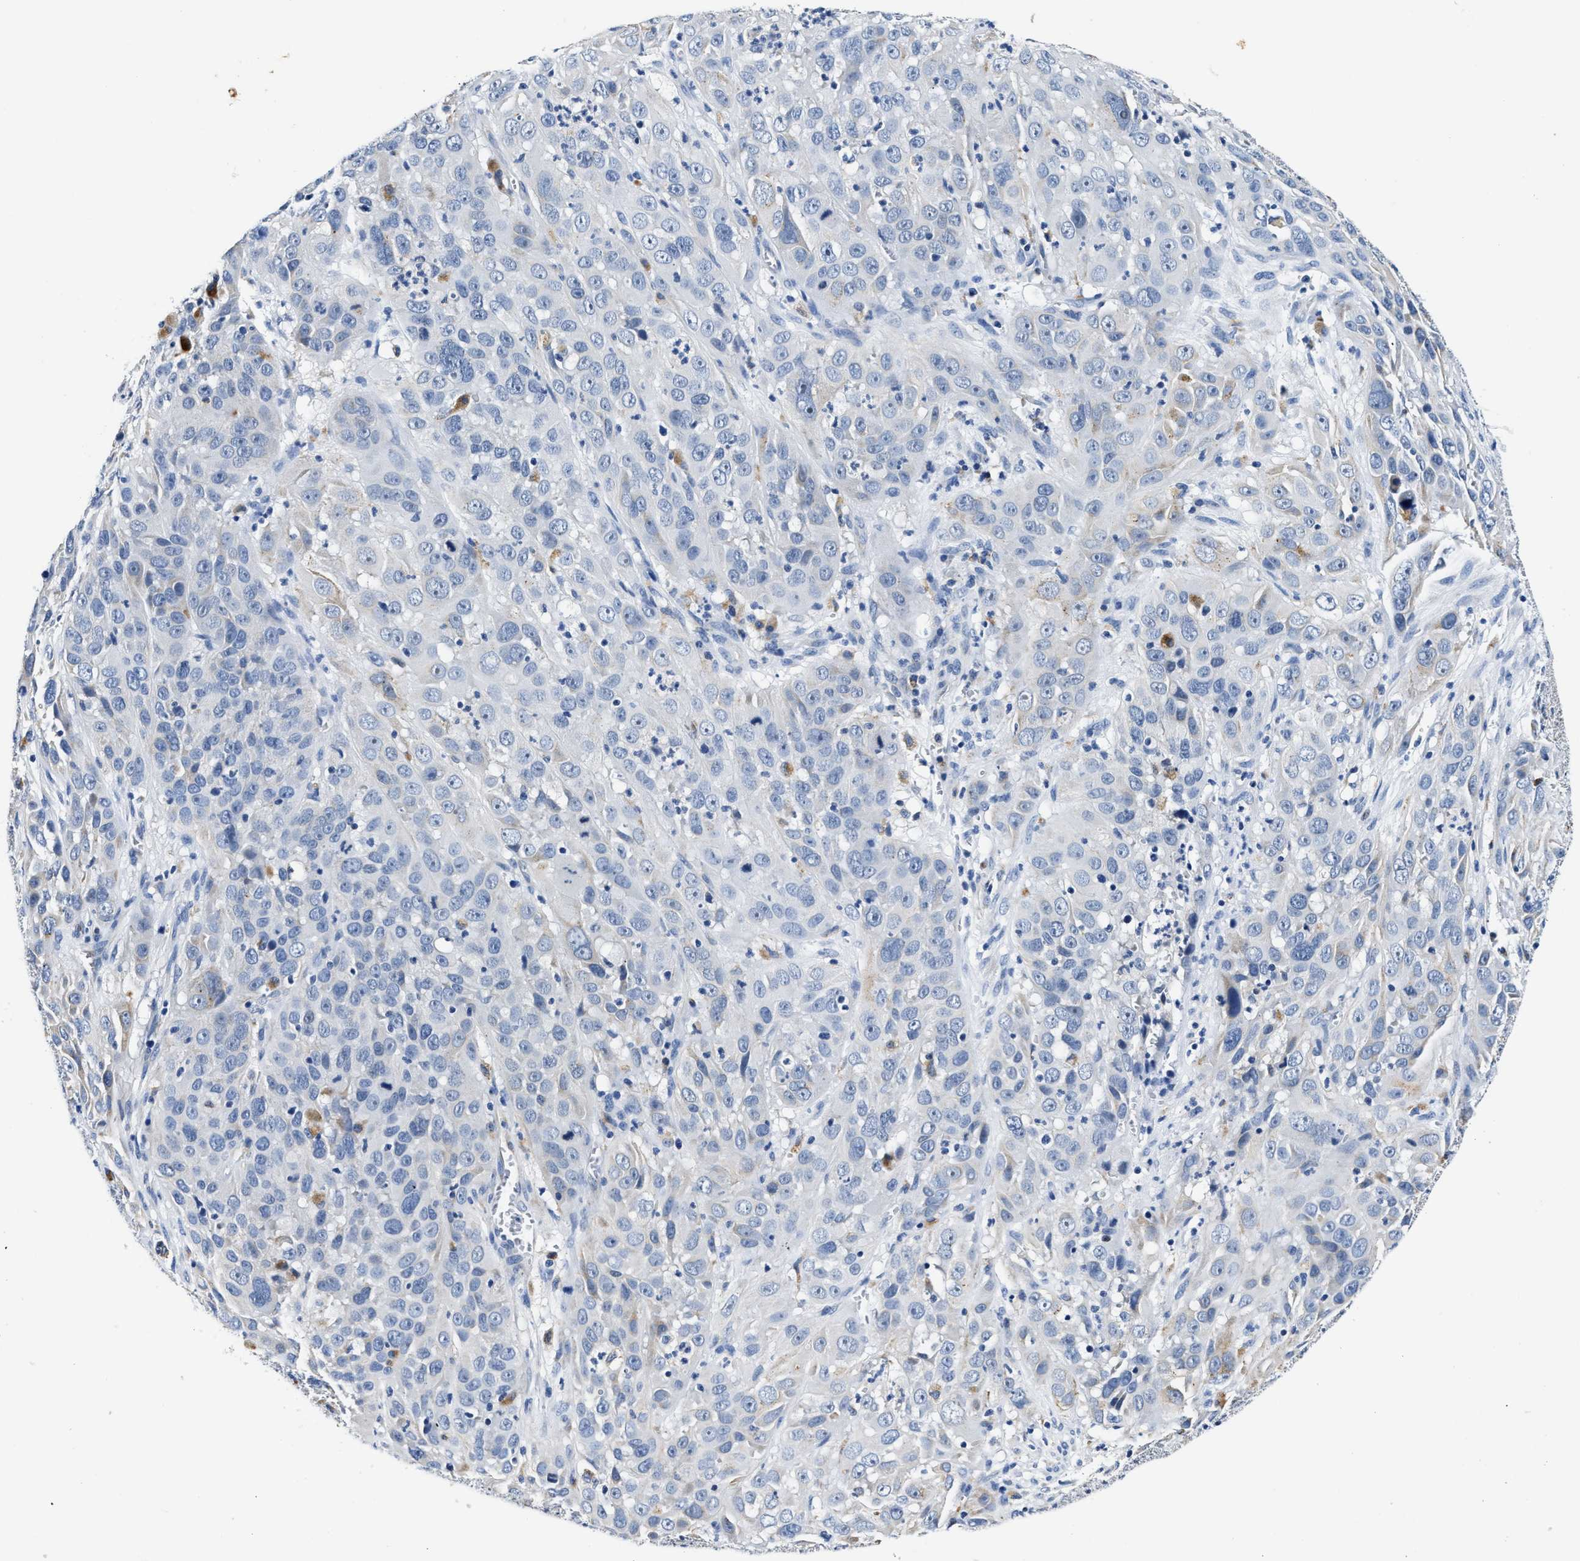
{"staining": {"intensity": "negative", "quantity": "none", "location": "none"}, "tissue": "cervical cancer", "cell_type": "Tumor cells", "image_type": "cancer", "snomed": [{"axis": "morphology", "description": "Squamous cell carcinoma, NOS"}, {"axis": "topography", "description": "Cervix"}], "caption": "Cervical squamous cell carcinoma was stained to show a protein in brown. There is no significant expression in tumor cells. (DAB (3,3'-diaminobenzidine) IHC visualized using brightfield microscopy, high magnification).", "gene": "ACADVL", "patient": {"sex": "female", "age": 32}}